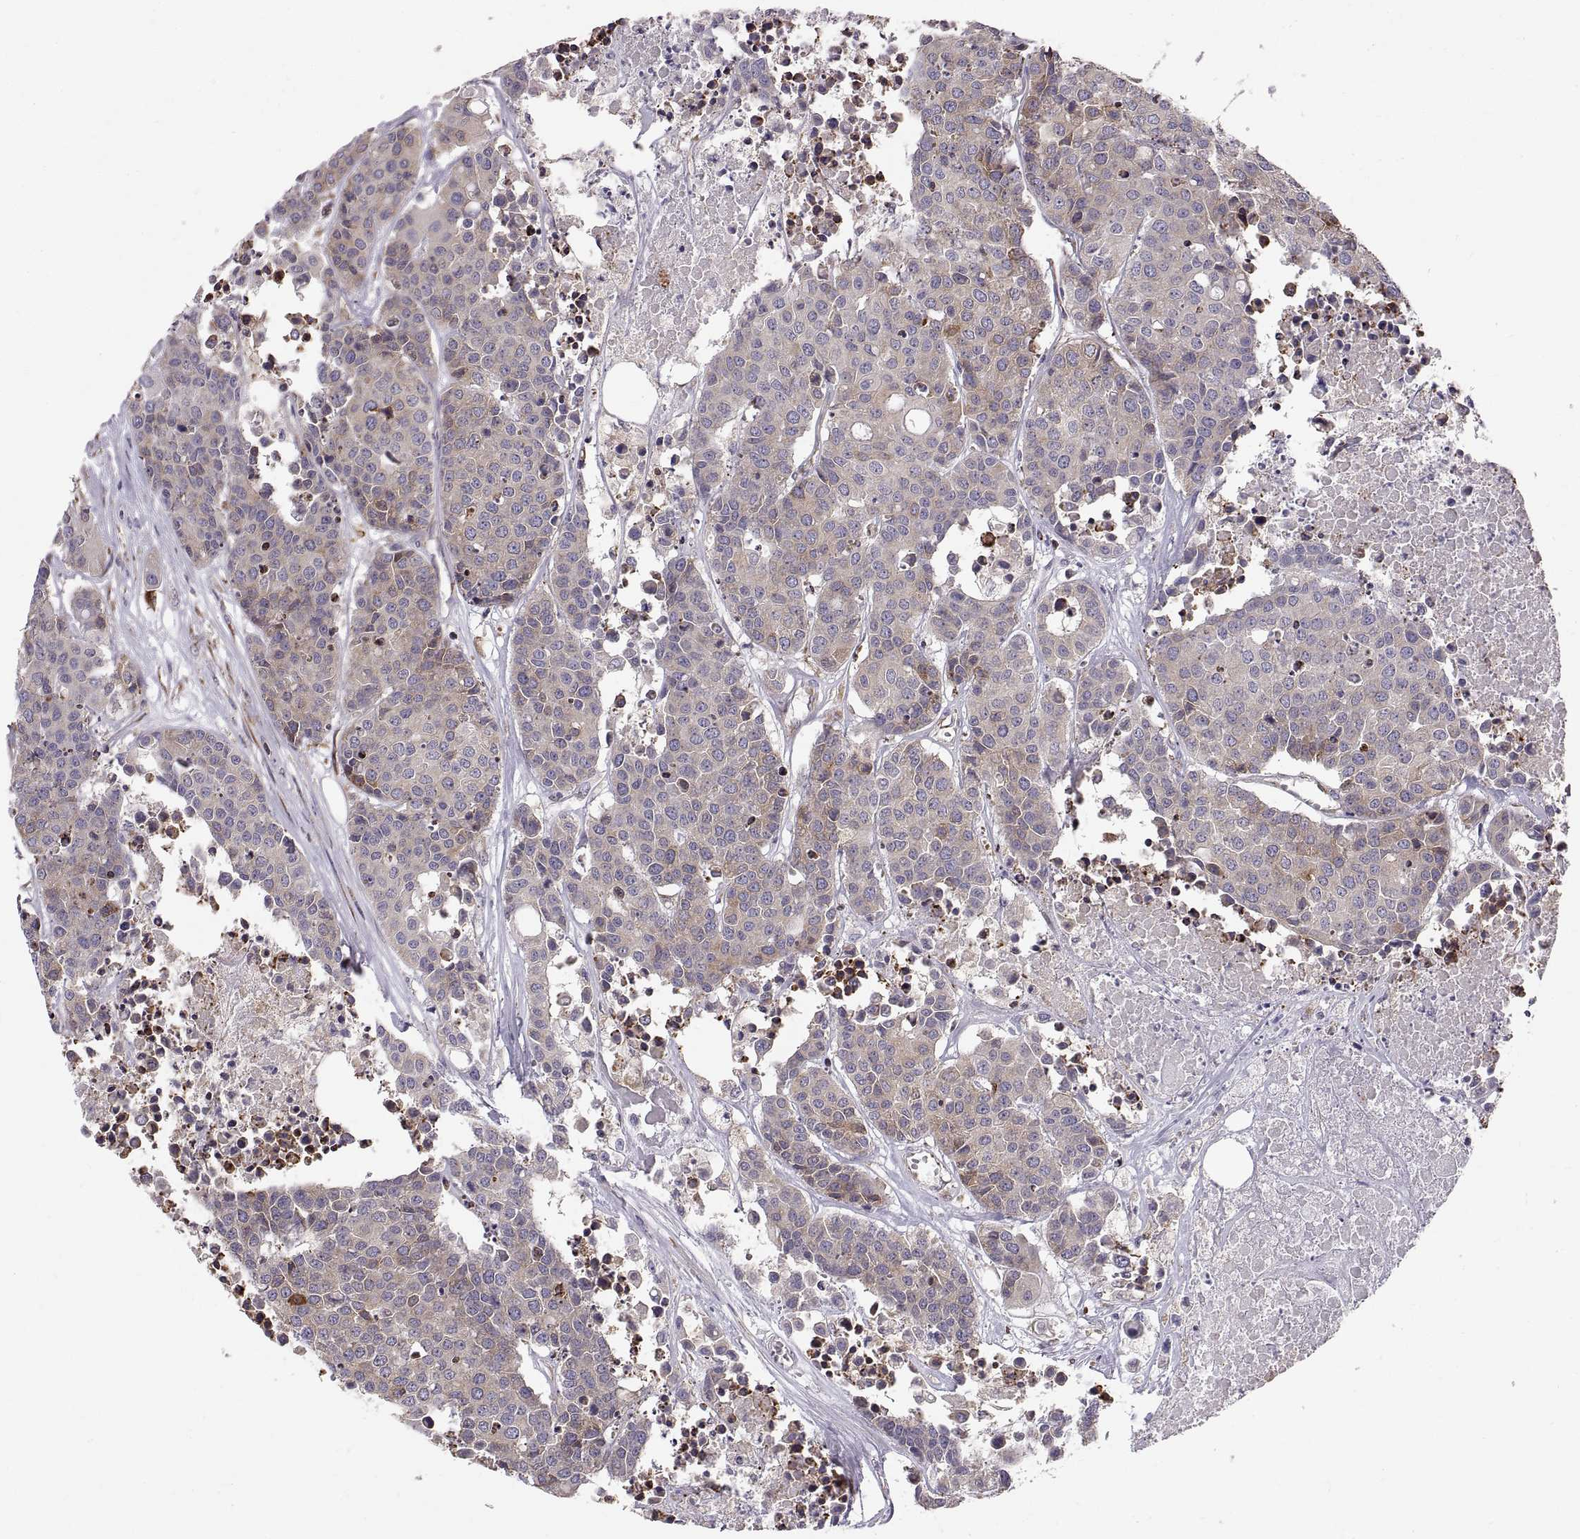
{"staining": {"intensity": "weak", "quantity": "25%-75%", "location": "cytoplasmic/membranous"}, "tissue": "carcinoid", "cell_type": "Tumor cells", "image_type": "cancer", "snomed": [{"axis": "morphology", "description": "Carcinoid, malignant, NOS"}, {"axis": "topography", "description": "Colon"}], "caption": "Carcinoid tissue displays weak cytoplasmic/membranous expression in about 25%-75% of tumor cells", "gene": "PLEKHB2", "patient": {"sex": "male", "age": 81}}